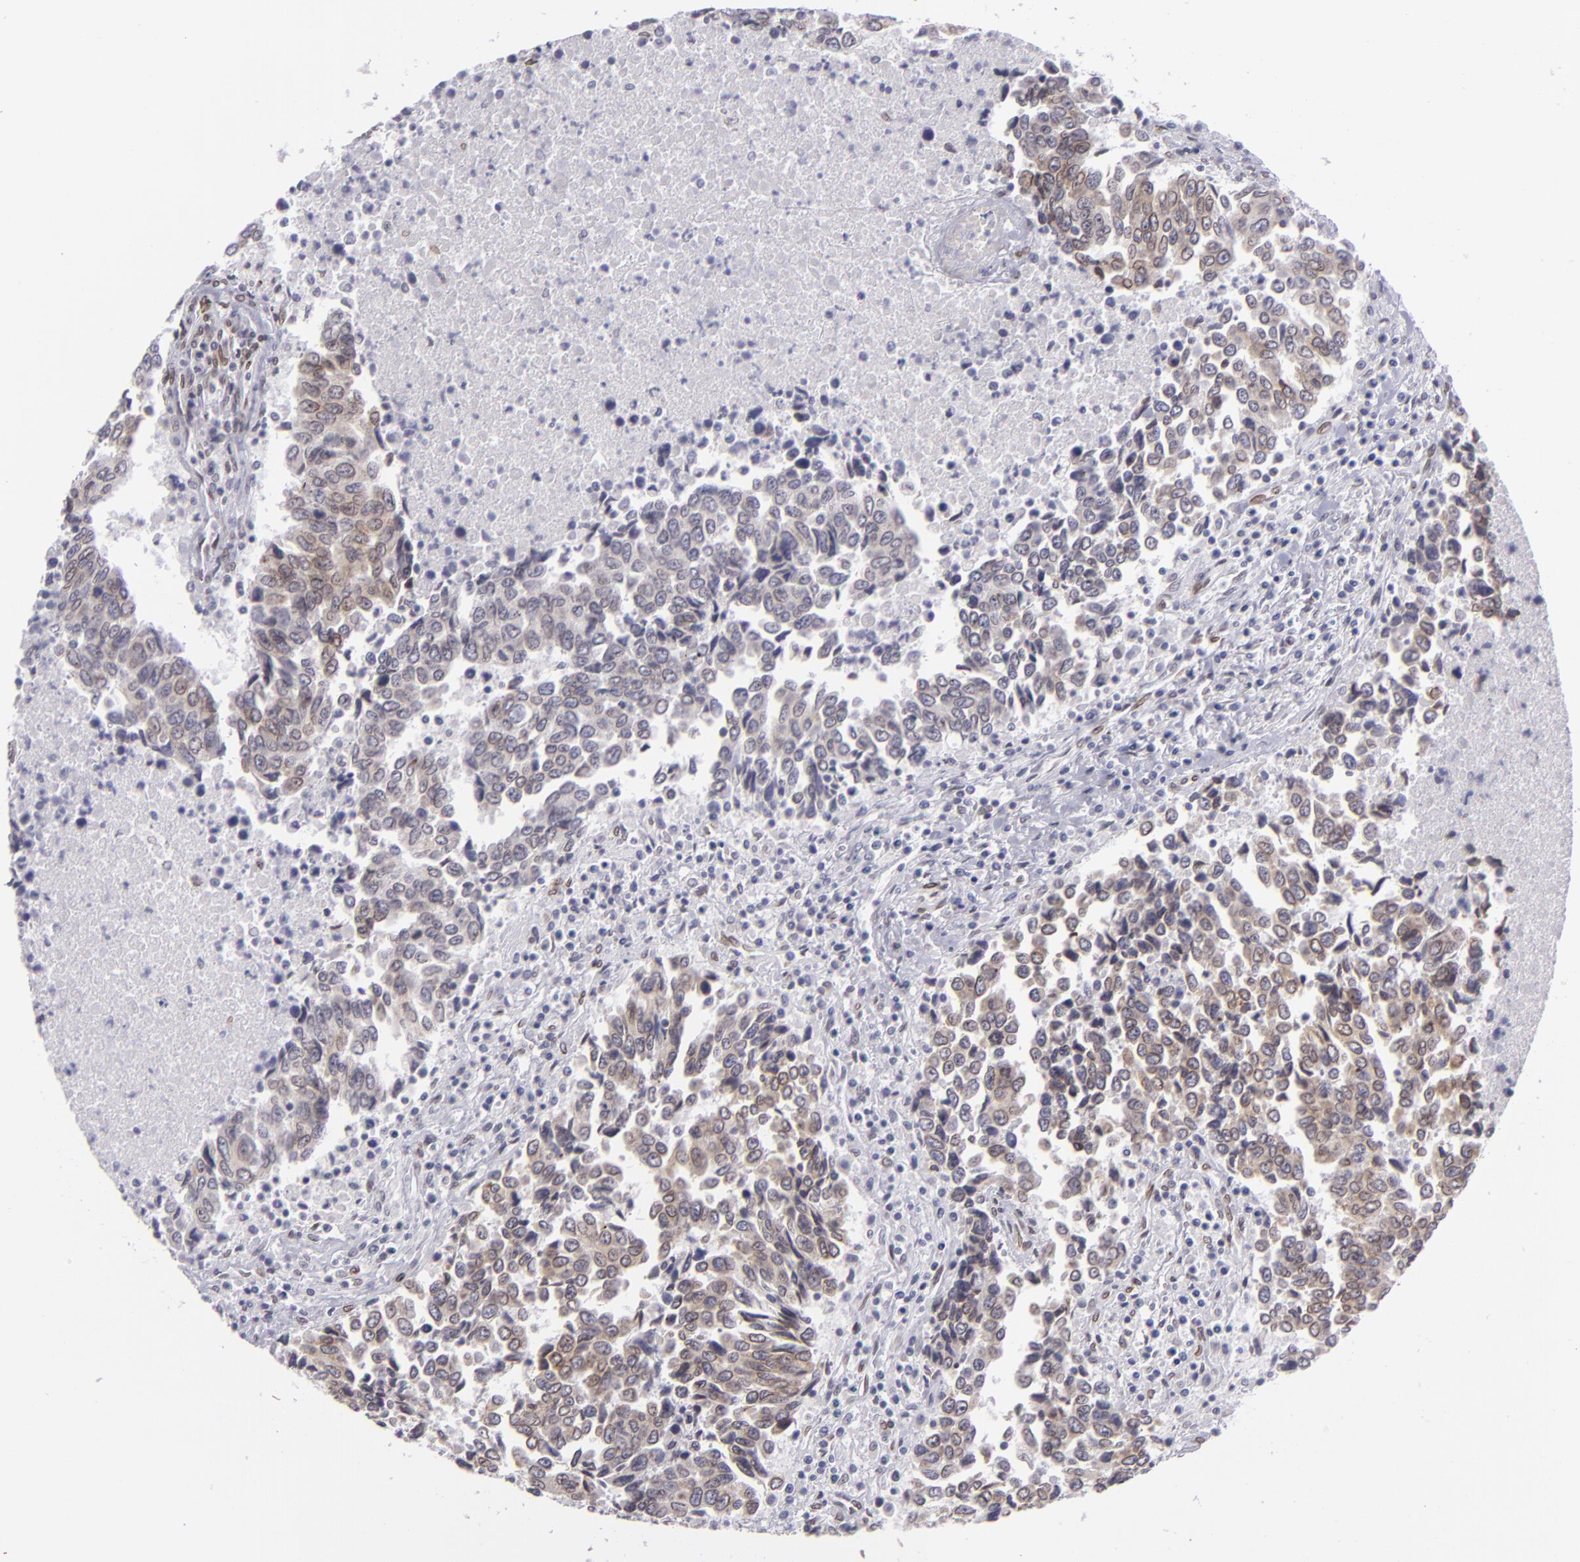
{"staining": {"intensity": "moderate", "quantity": ">75%", "location": "nuclear"}, "tissue": "urothelial cancer", "cell_type": "Tumor cells", "image_type": "cancer", "snomed": [{"axis": "morphology", "description": "Urothelial carcinoma, High grade"}, {"axis": "topography", "description": "Urinary bladder"}], "caption": "Moderate nuclear protein staining is appreciated in about >75% of tumor cells in urothelial carcinoma (high-grade).", "gene": "EMD", "patient": {"sex": "male", "age": 86}}